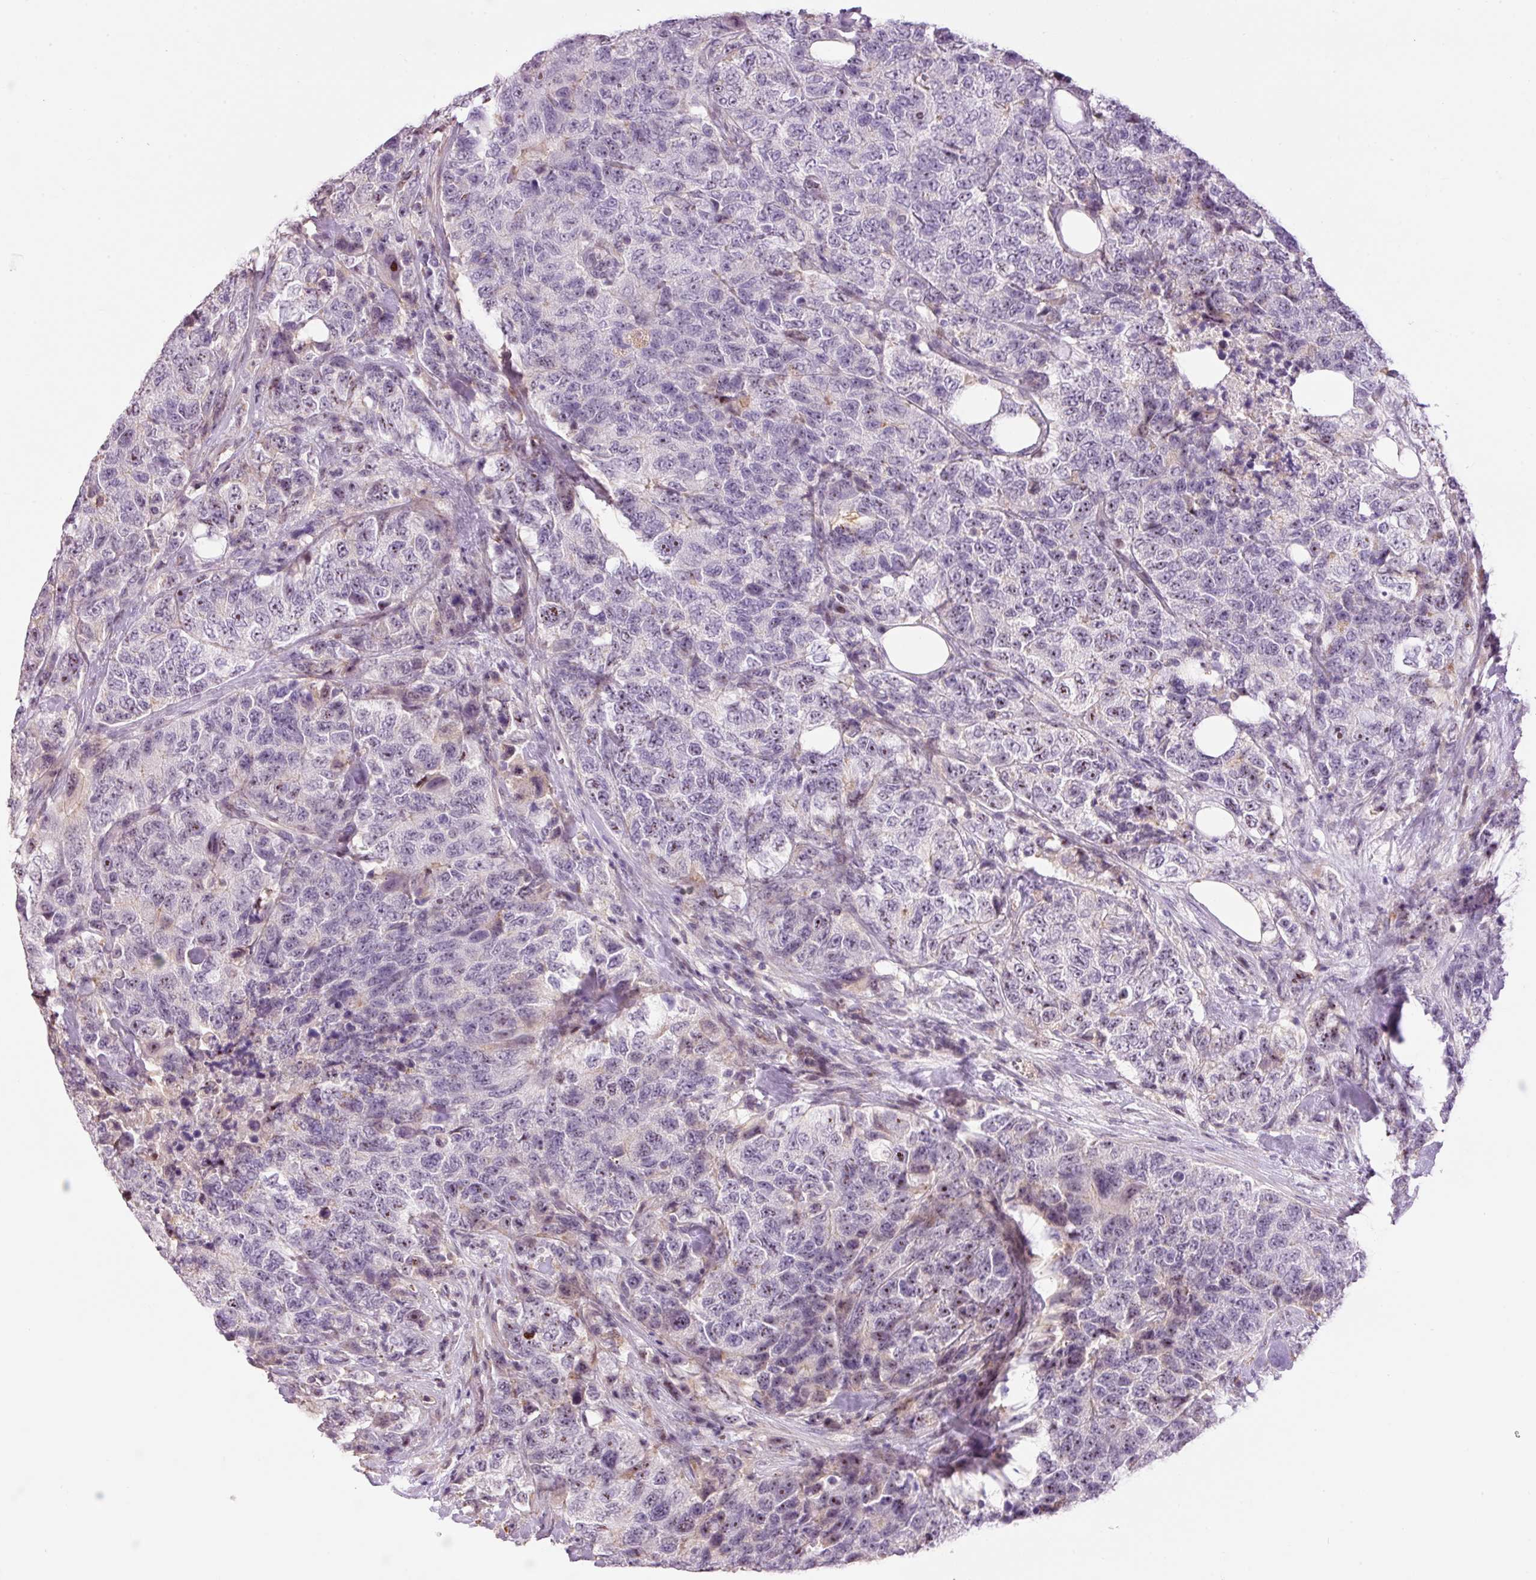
{"staining": {"intensity": "negative", "quantity": "none", "location": "none"}, "tissue": "urothelial cancer", "cell_type": "Tumor cells", "image_type": "cancer", "snomed": [{"axis": "morphology", "description": "Urothelial carcinoma, High grade"}, {"axis": "topography", "description": "Urinary bladder"}], "caption": "A histopathology image of human urothelial cancer is negative for staining in tumor cells.", "gene": "HNF1A", "patient": {"sex": "female", "age": 78}}